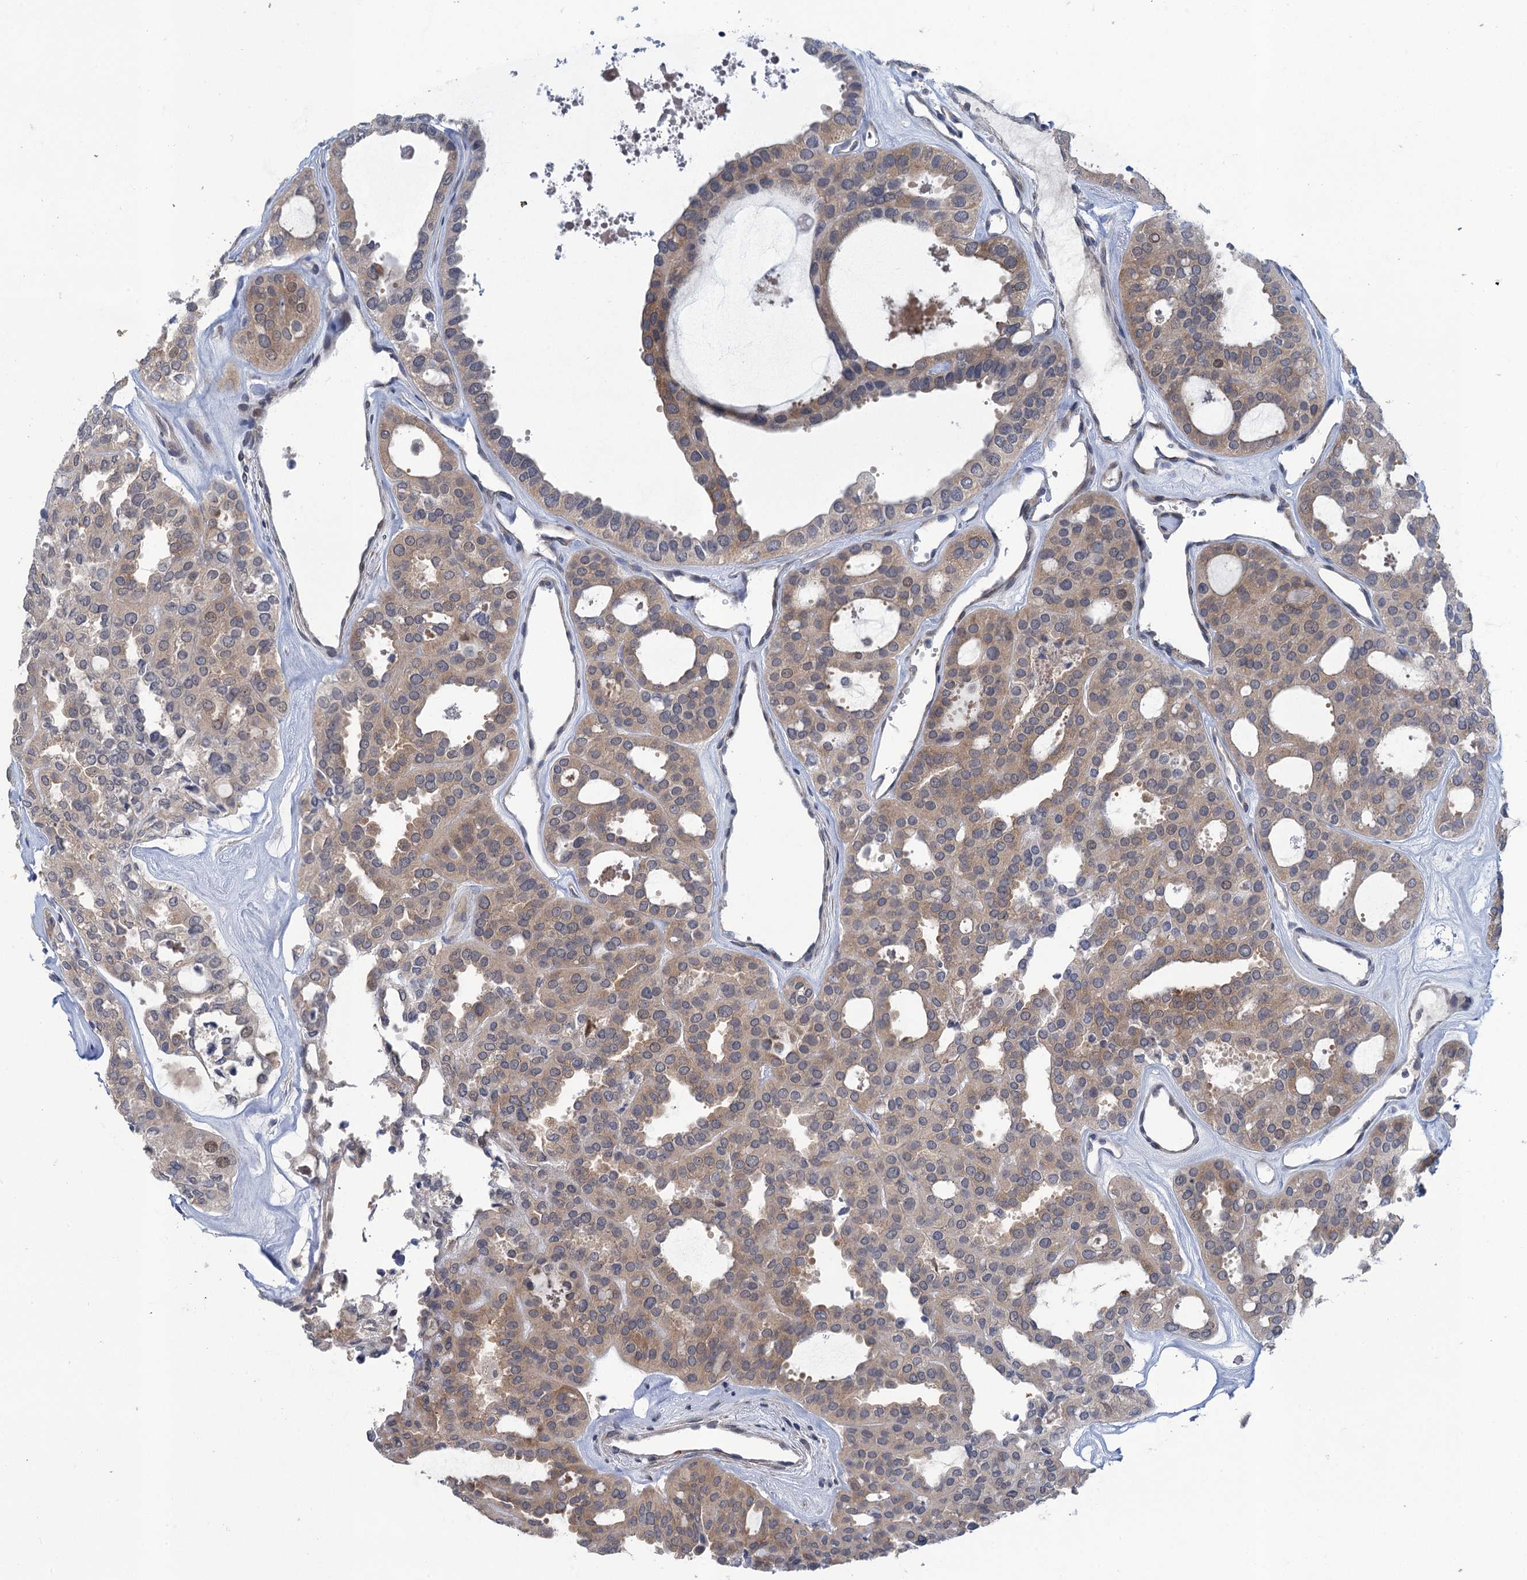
{"staining": {"intensity": "weak", "quantity": ">75%", "location": "cytoplasmic/membranous"}, "tissue": "thyroid cancer", "cell_type": "Tumor cells", "image_type": "cancer", "snomed": [{"axis": "morphology", "description": "Follicular adenoma carcinoma, NOS"}, {"axis": "topography", "description": "Thyroid gland"}], "caption": "High-power microscopy captured an immunohistochemistry image of thyroid follicular adenoma carcinoma, revealing weak cytoplasmic/membranous staining in about >75% of tumor cells. Nuclei are stained in blue.", "gene": "MRFAP1", "patient": {"sex": "male", "age": 75}}